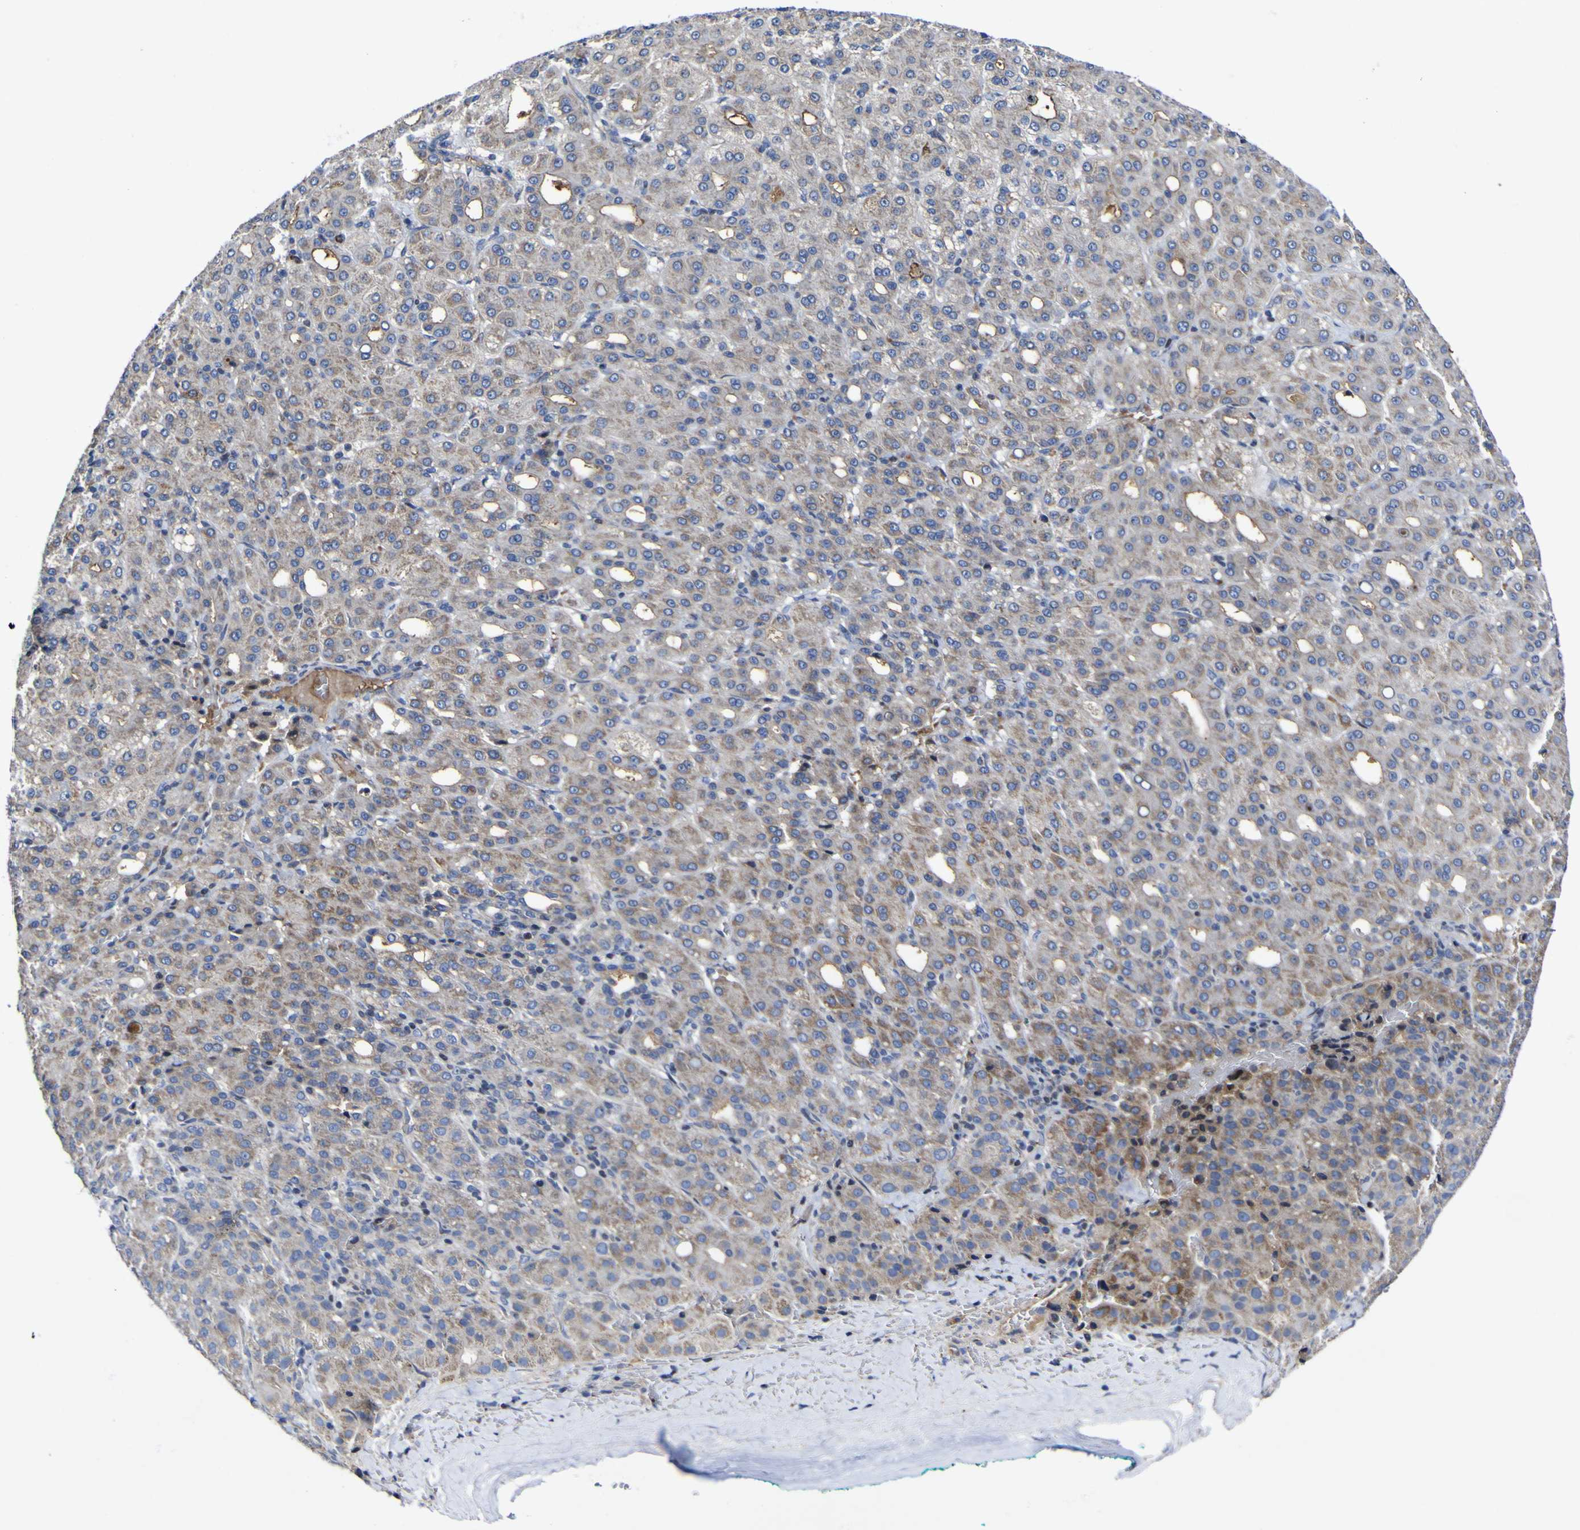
{"staining": {"intensity": "moderate", "quantity": "25%-75%", "location": "cytoplasmic/membranous"}, "tissue": "liver cancer", "cell_type": "Tumor cells", "image_type": "cancer", "snomed": [{"axis": "morphology", "description": "Carcinoma, Hepatocellular, NOS"}, {"axis": "topography", "description": "Liver"}], "caption": "This photomicrograph reveals liver hepatocellular carcinoma stained with immunohistochemistry to label a protein in brown. The cytoplasmic/membranous of tumor cells show moderate positivity for the protein. Nuclei are counter-stained blue.", "gene": "CCDC90B", "patient": {"sex": "male", "age": 65}}